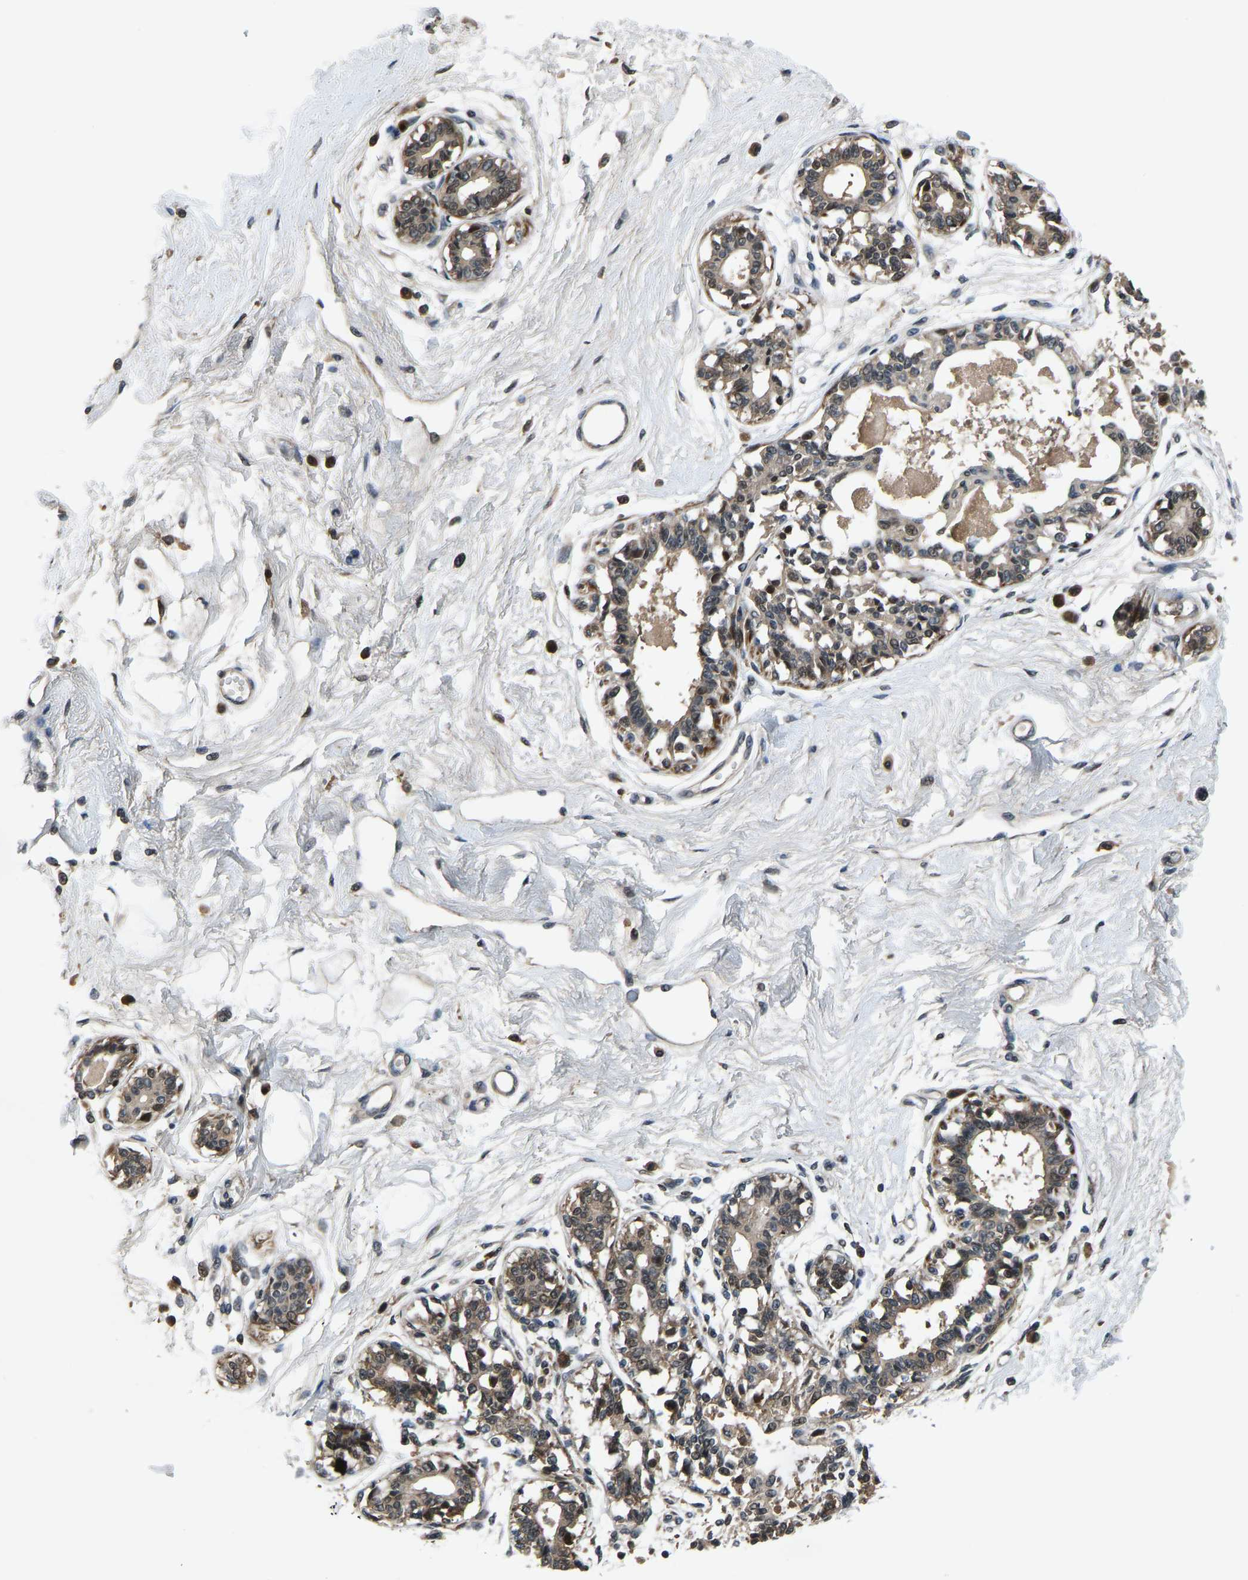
{"staining": {"intensity": "moderate", "quantity": ">75%", "location": "nuclear"}, "tissue": "breast", "cell_type": "Adipocytes", "image_type": "normal", "snomed": [{"axis": "morphology", "description": "Normal tissue, NOS"}, {"axis": "topography", "description": "Breast"}], "caption": "An IHC histopathology image of unremarkable tissue is shown. Protein staining in brown shows moderate nuclear positivity in breast within adipocytes.", "gene": "RLIM", "patient": {"sex": "female", "age": 45}}